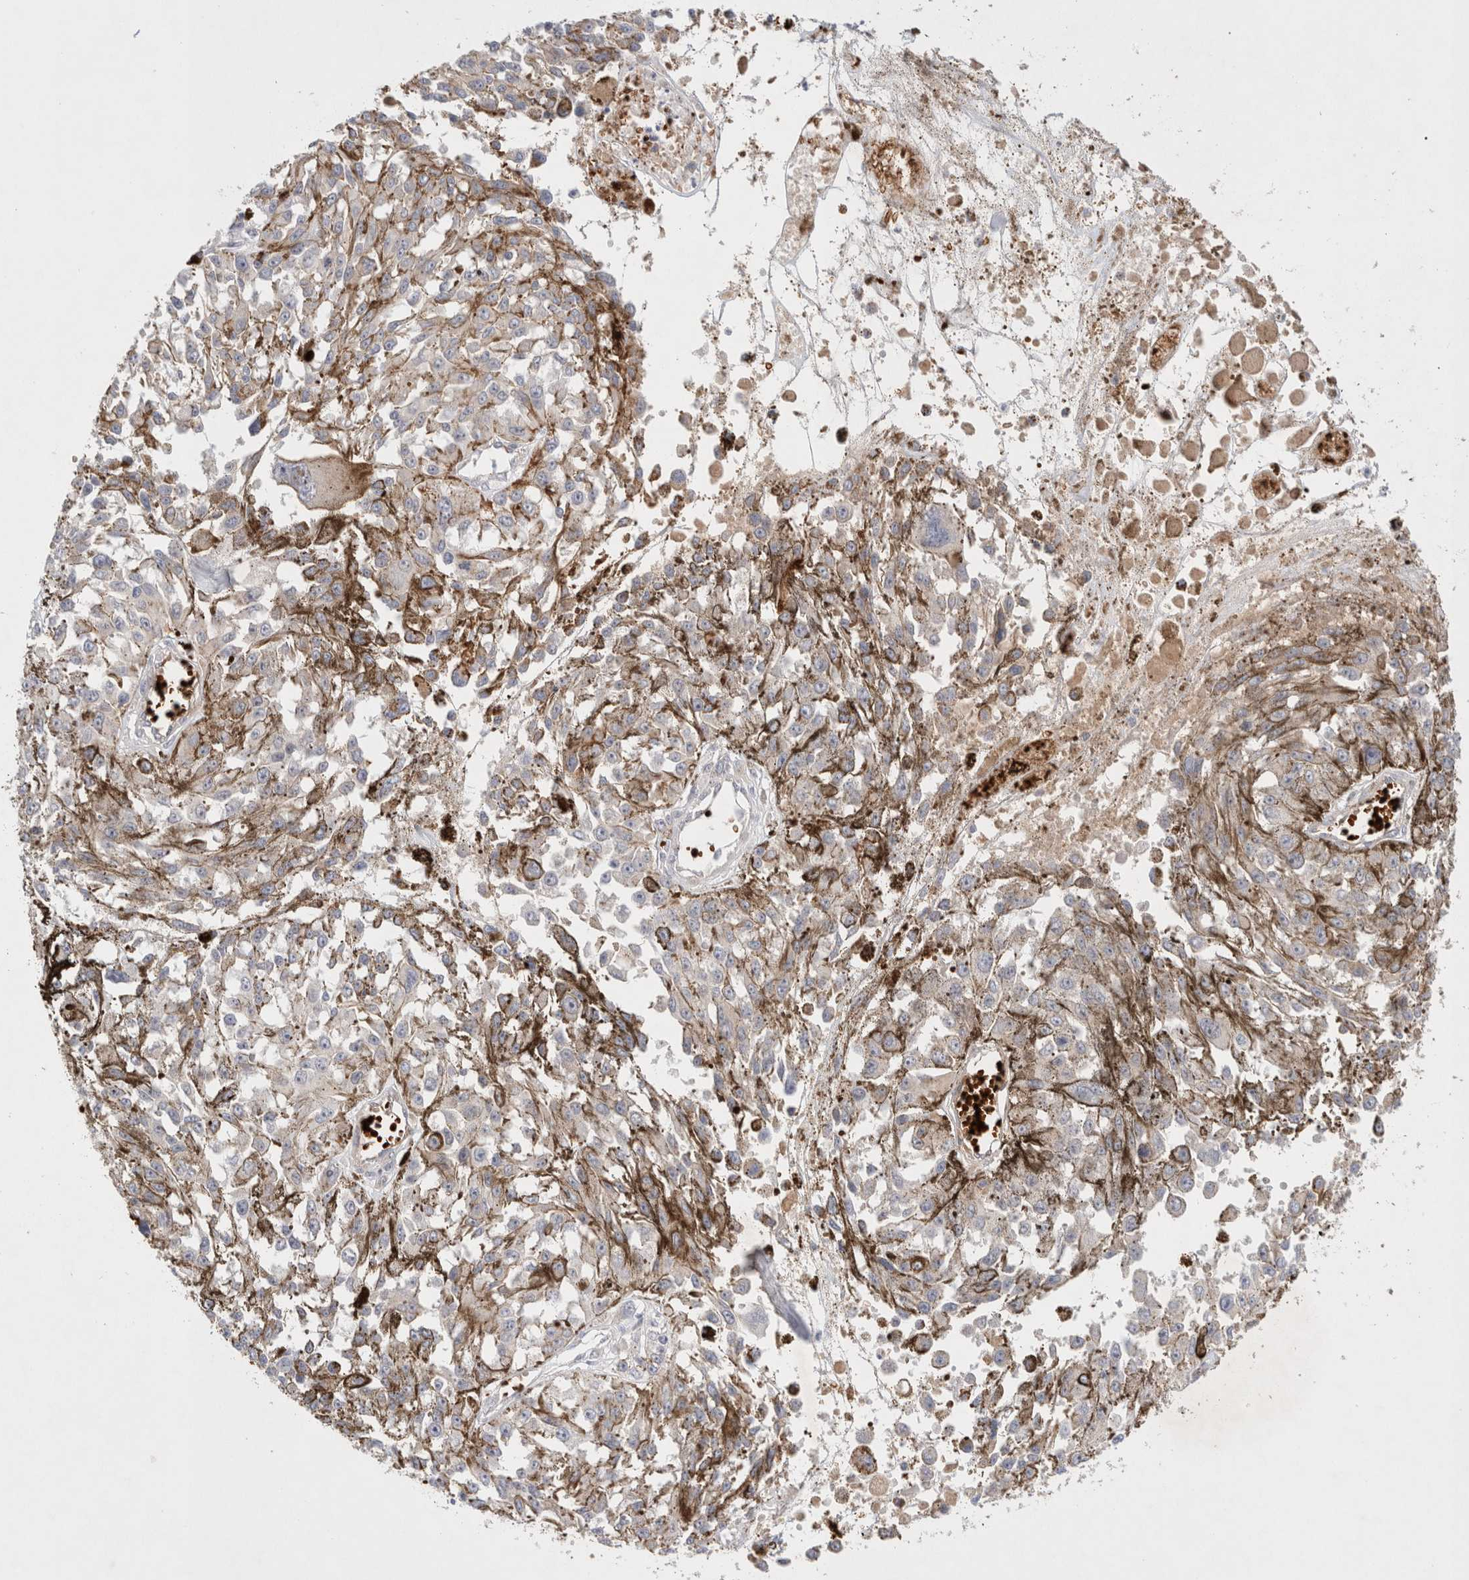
{"staining": {"intensity": "weak", "quantity": "25%-75%", "location": "cytoplasmic/membranous"}, "tissue": "melanoma", "cell_type": "Tumor cells", "image_type": "cancer", "snomed": [{"axis": "morphology", "description": "Malignant melanoma, Metastatic site"}, {"axis": "topography", "description": "Lymph node"}], "caption": "Weak cytoplasmic/membranous expression for a protein is seen in about 25%-75% of tumor cells of malignant melanoma (metastatic site) using immunohistochemistry.", "gene": "MST1", "patient": {"sex": "male", "age": 59}}